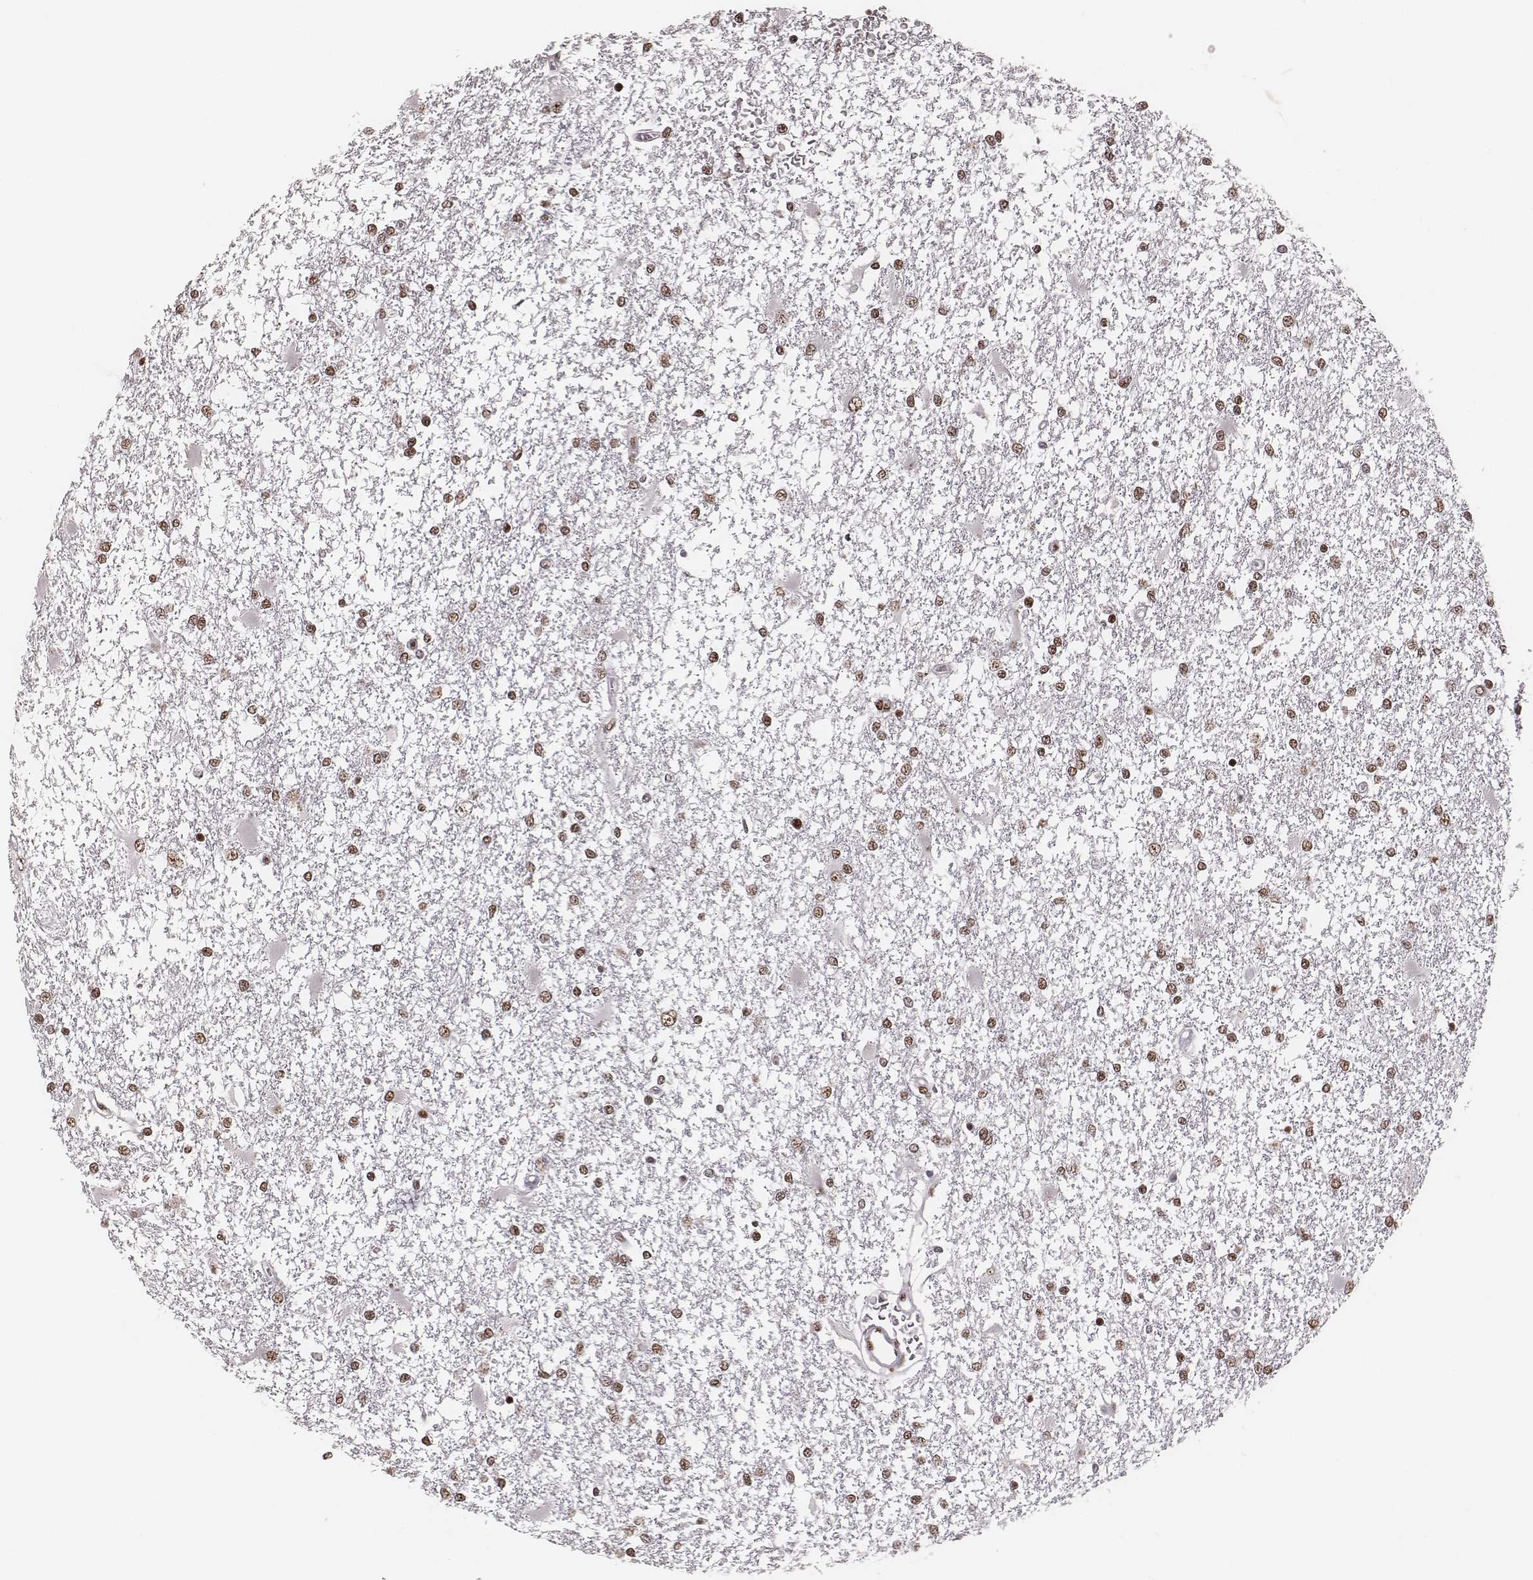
{"staining": {"intensity": "moderate", "quantity": ">75%", "location": "nuclear"}, "tissue": "glioma", "cell_type": "Tumor cells", "image_type": "cancer", "snomed": [{"axis": "morphology", "description": "Glioma, malignant, High grade"}, {"axis": "topography", "description": "Cerebral cortex"}], "caption": "A brown stain shows moderate nuclear staining of a protein in human malignant glioma (high-grade) tumor cells. (Stains: DAB in brown, nuclei in blue, Microscopy: brightfield microscopy at high magnification).", "gene": "LUC7L", "patient": {"sex": "male", "age": 79}}